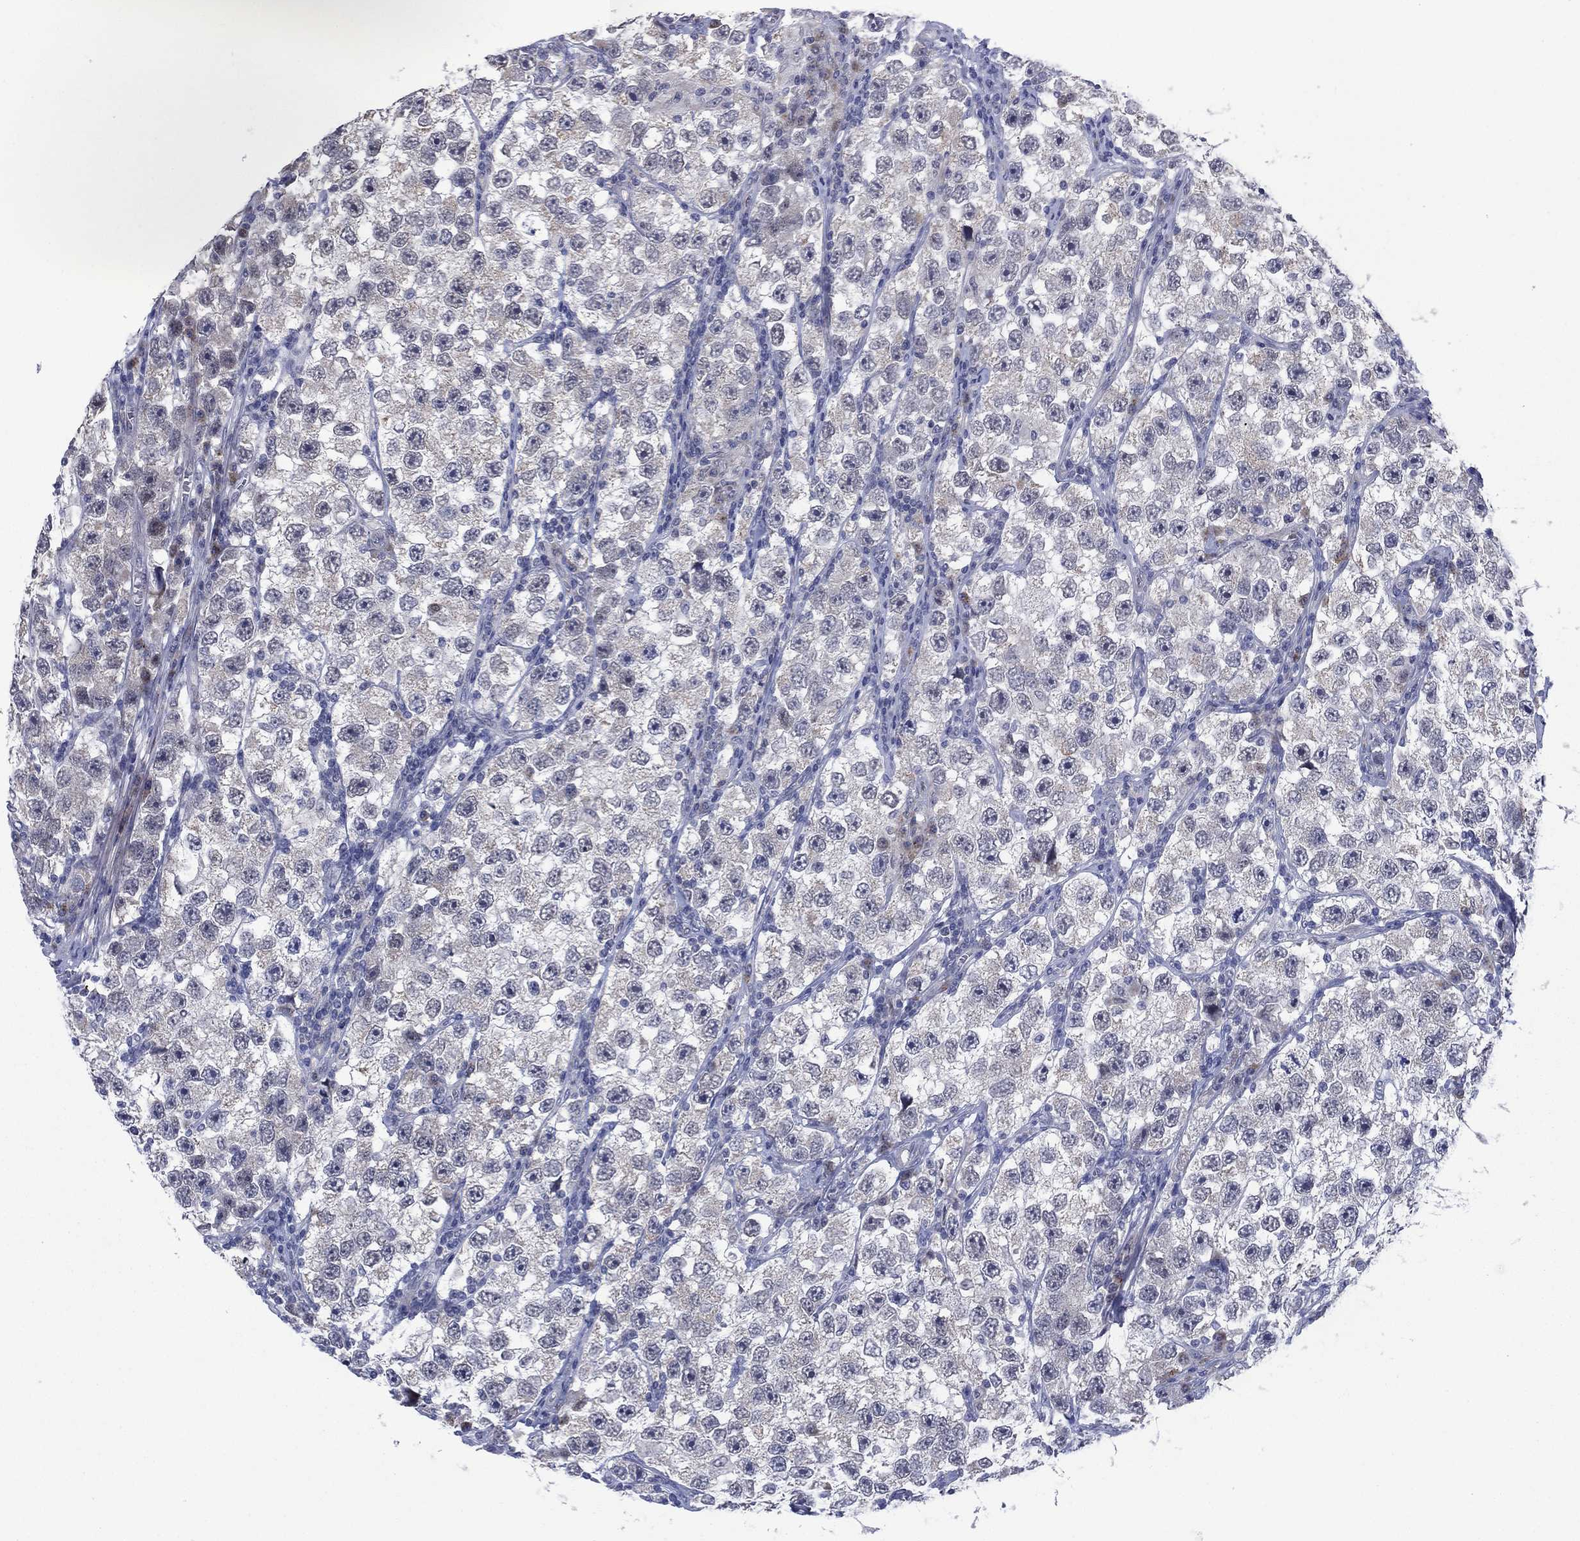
{"staining": {"intensity": "negative", "quantity": "none", "location": "none"}, "tissue": "testis cancer", "cell_type": "Tumor cells", "image_type": "cancer", "snomed": [{"axis": "morphology", "description": "Seminoma, NOS"}, {"axis": "topography", "description": "Testis"}], "caption": "There is no significant staining in tumor cells of seminoma (testis).", "gene": "SDC1", "patient": {"sex": "male", "age": 26}}